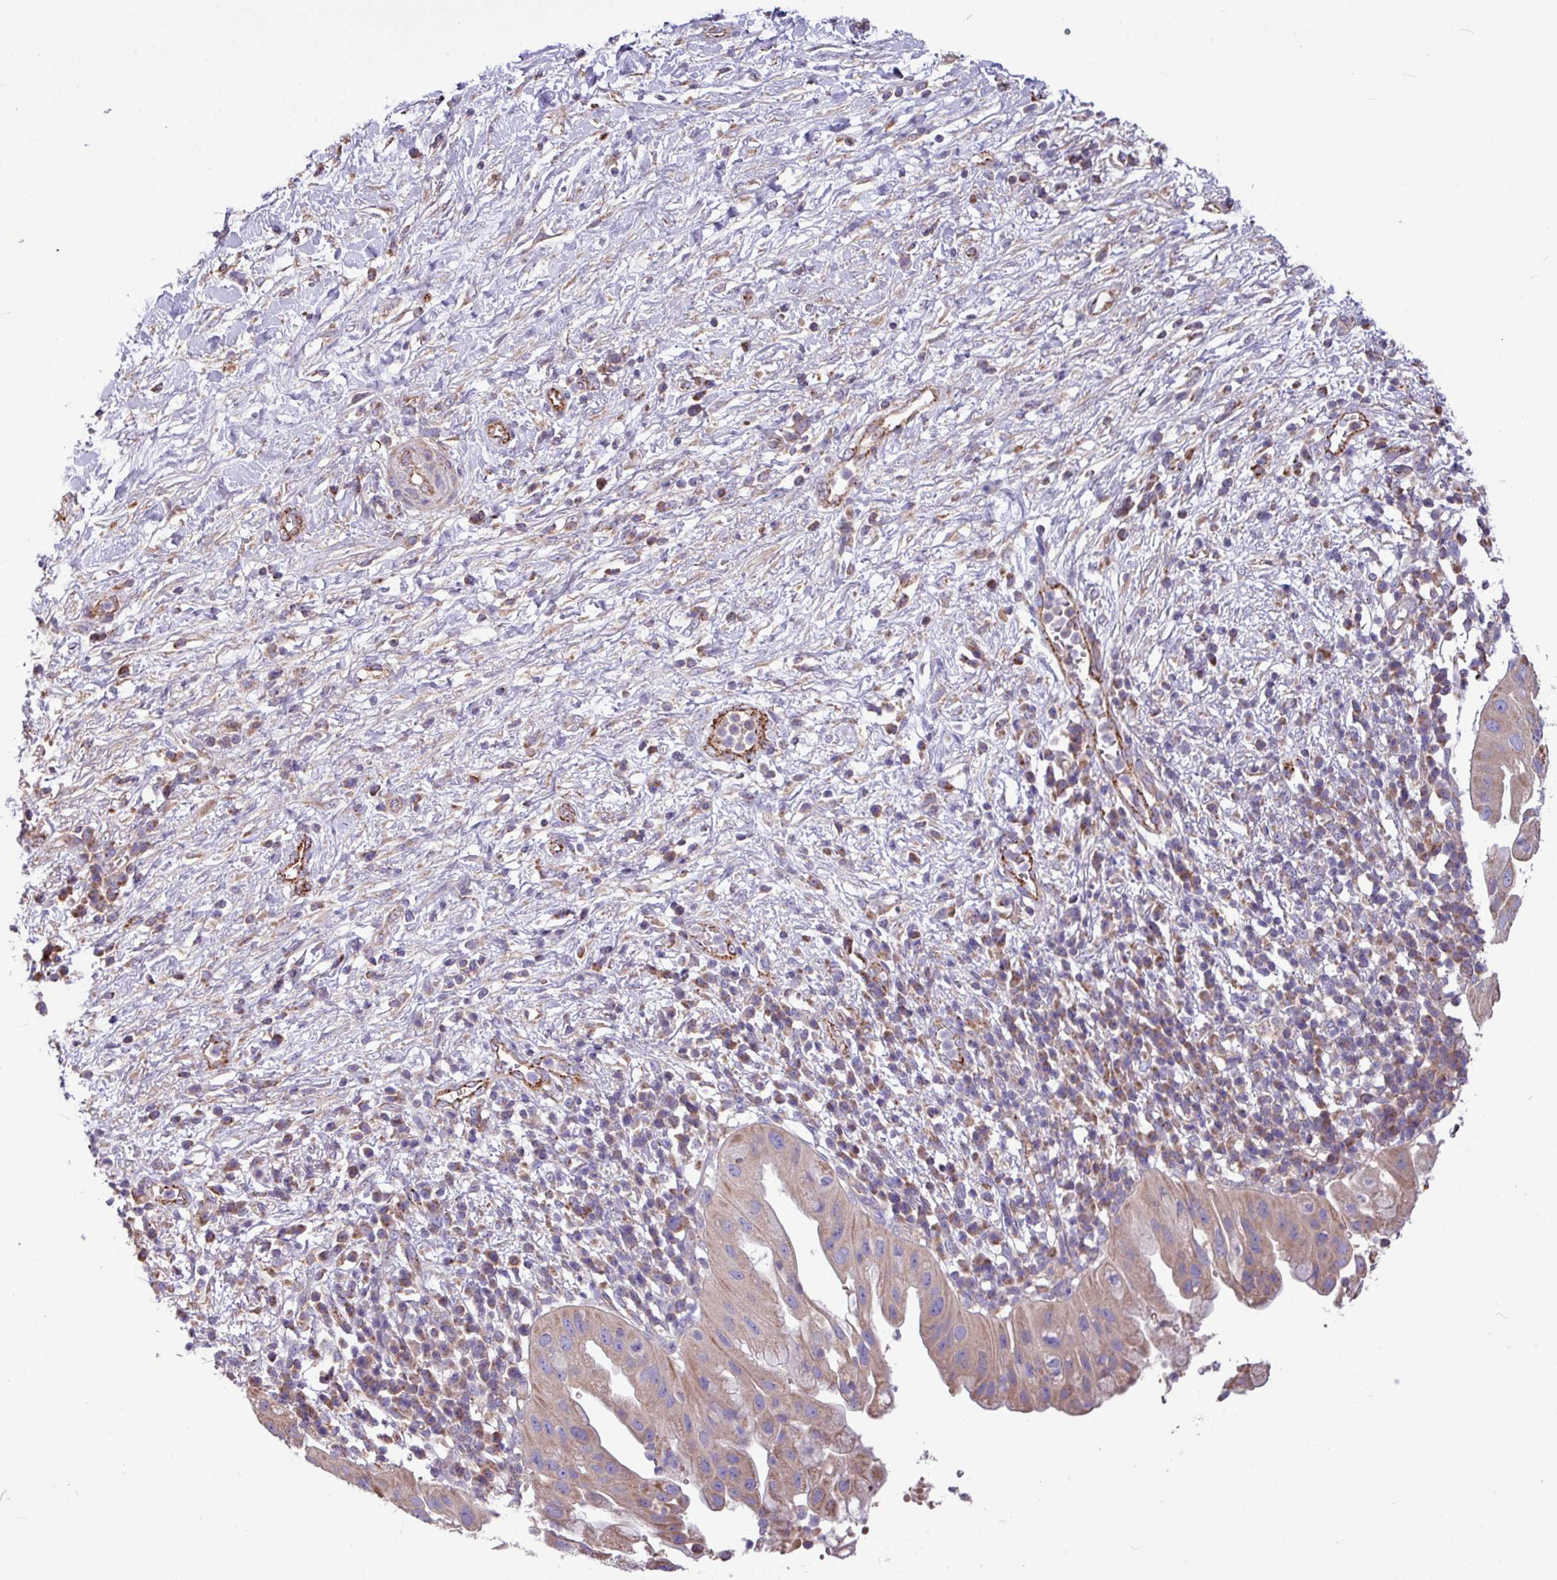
{"staining": {"intensity": "weak", "quantity": ">75%", "location": "cytoplasmic/membranous"}, "tissue": "pancreatic cancer", "cell_type": "Tumor cells", "image_type": "cancer", "snomed": [{"axis": "morphology", "description": "Adenocarcinoma, NOS"}, {"axis": "topography", "description": "Pancreas"}], "caption": "An IHC histopathology image of tumor tissue is shown. Protein staining in brown shows weak cytoplasmic/membranous positivity in pancreatic adenocarcinoma within tumor cells.", "gene": "PPM1J", "patient": {"sex": "male", "age": 68}}